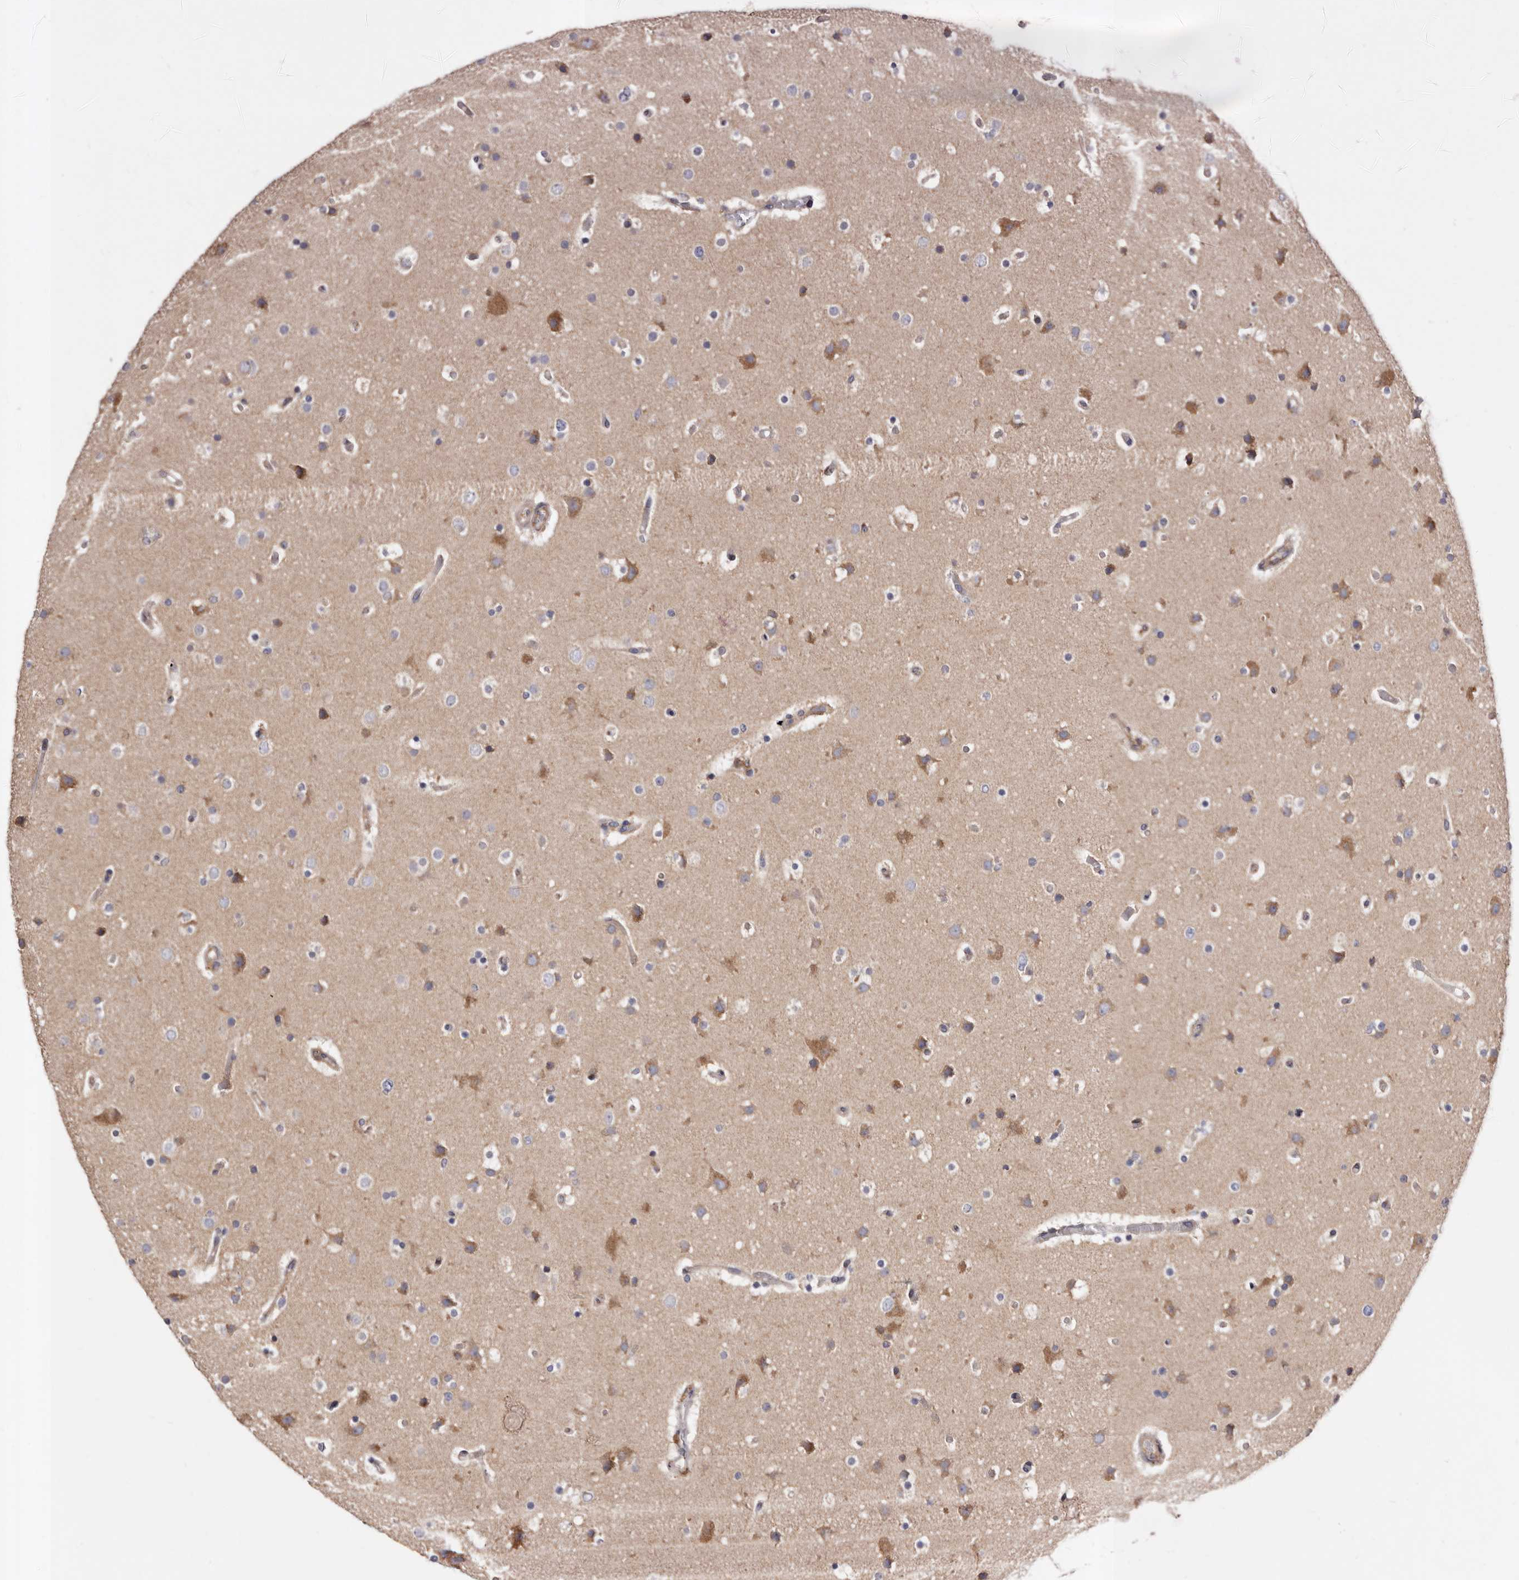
{"staining": {"intensity": "negative", "quantity": "none", "location": "none"}, "tissue": "glioma", "cell_type": "Tumor cells", "image_type": "cancer", "snomed": [{"axis": "morphology", "description": "Glioma, malignant, High grade"}, {"axis": "topography", "description": "Cerebral cortex"}], "caption": "The IHC image has no significant positivity in tumor cells of glioma tissue.", "gene": "COQ8B", "patient": {"sex": "female", "age": 36}}